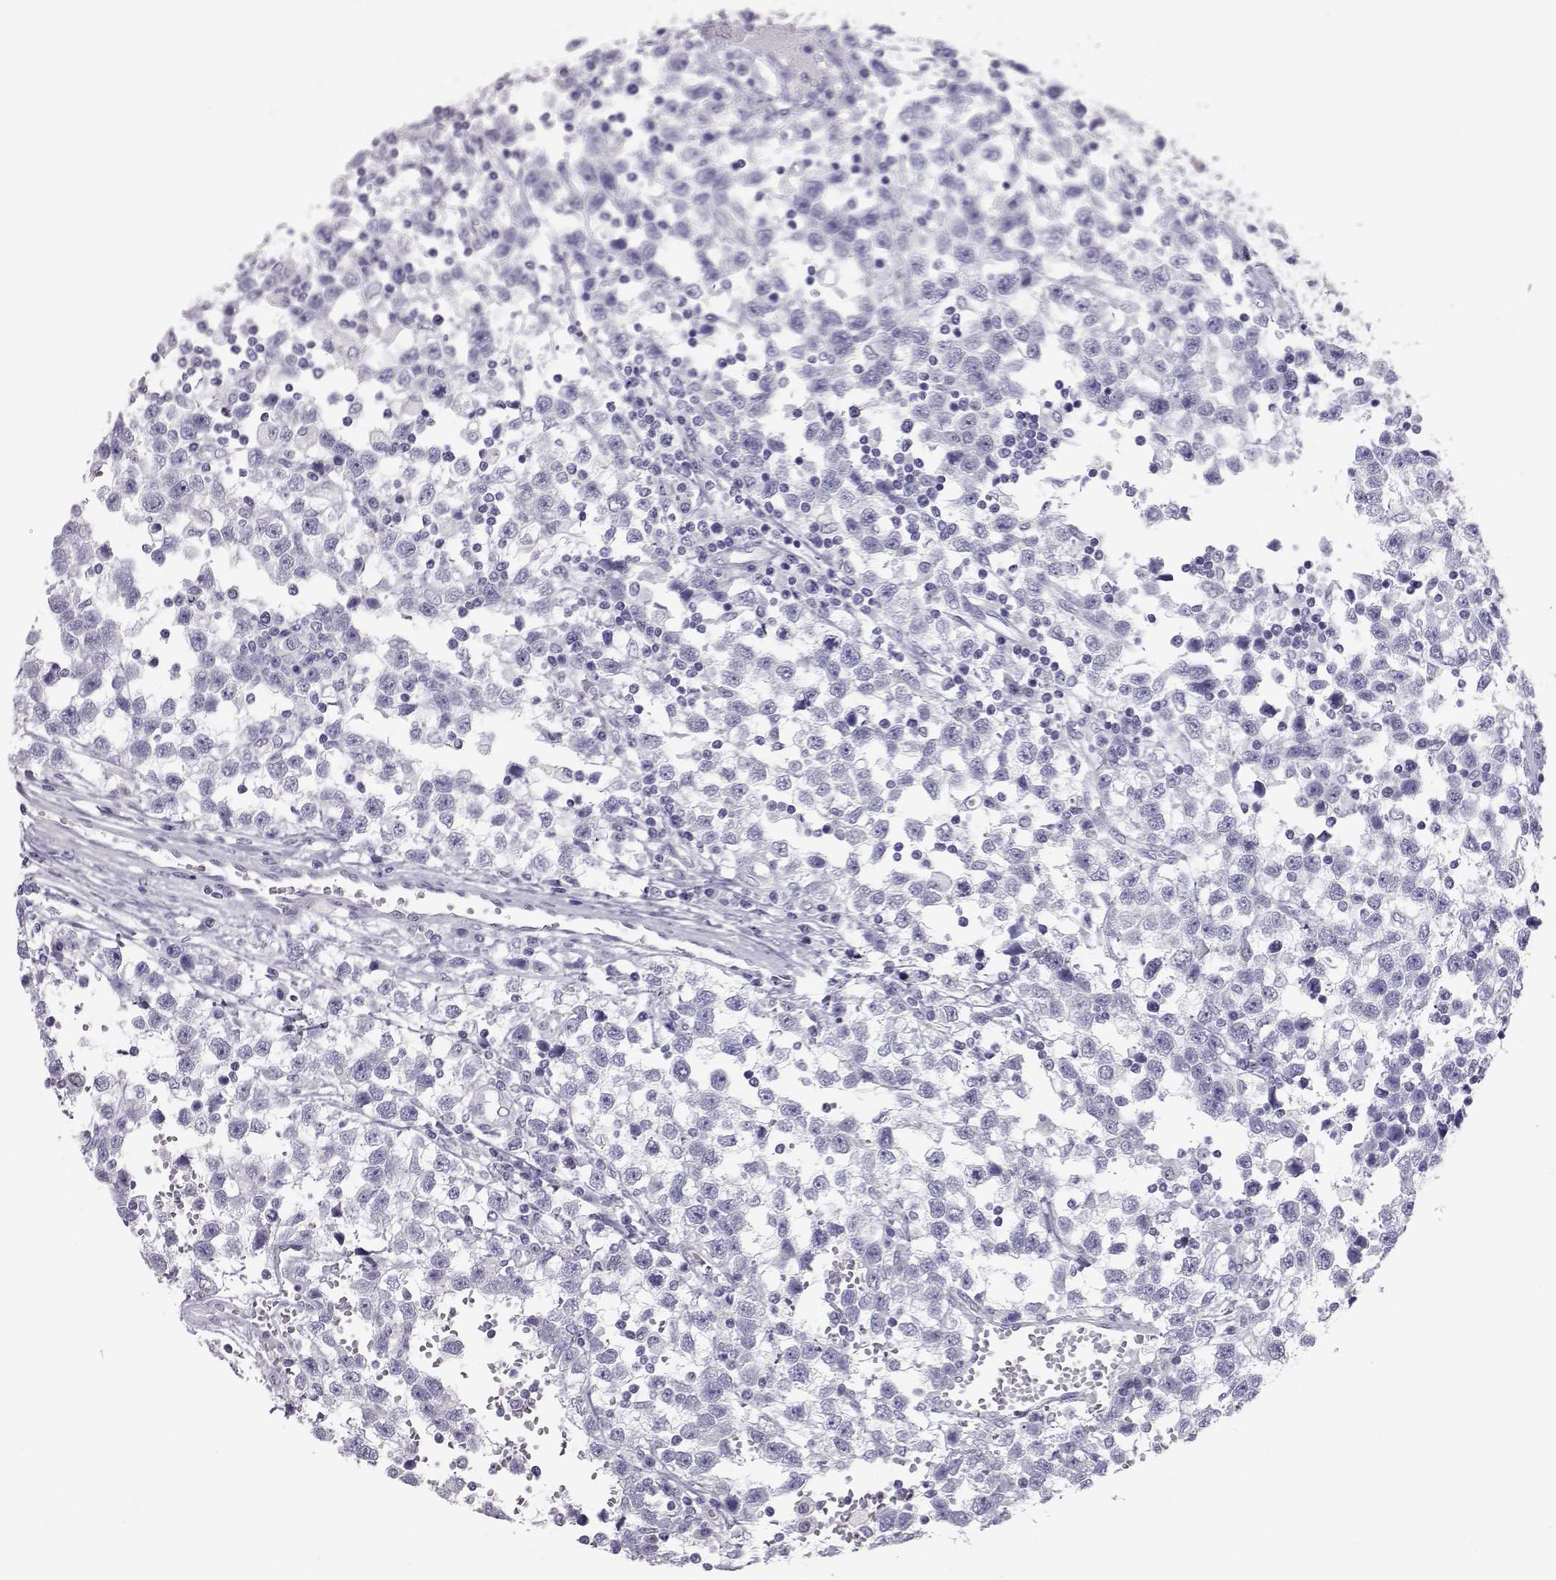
{"staining": {"intensity": "negative", "quantity": "none", "location": "none"}, "tissue": "testis cancer", "cell_type": "Tumor cells", "image_type": "cancer", "snomed": [{"axis": "morphology", "description": "Seminoma, NOS"}, {"axis": "topography", "description": "Testis"}], "caption": "IHC photomicrograph of neoplastic tissue: testis seminoma stained with DAB (3,3'-diaminobenzidine) shows no significant protein positivity in tumor cells.", "gene": "RD3", "patient": {"sex": "male", "age": 34}}